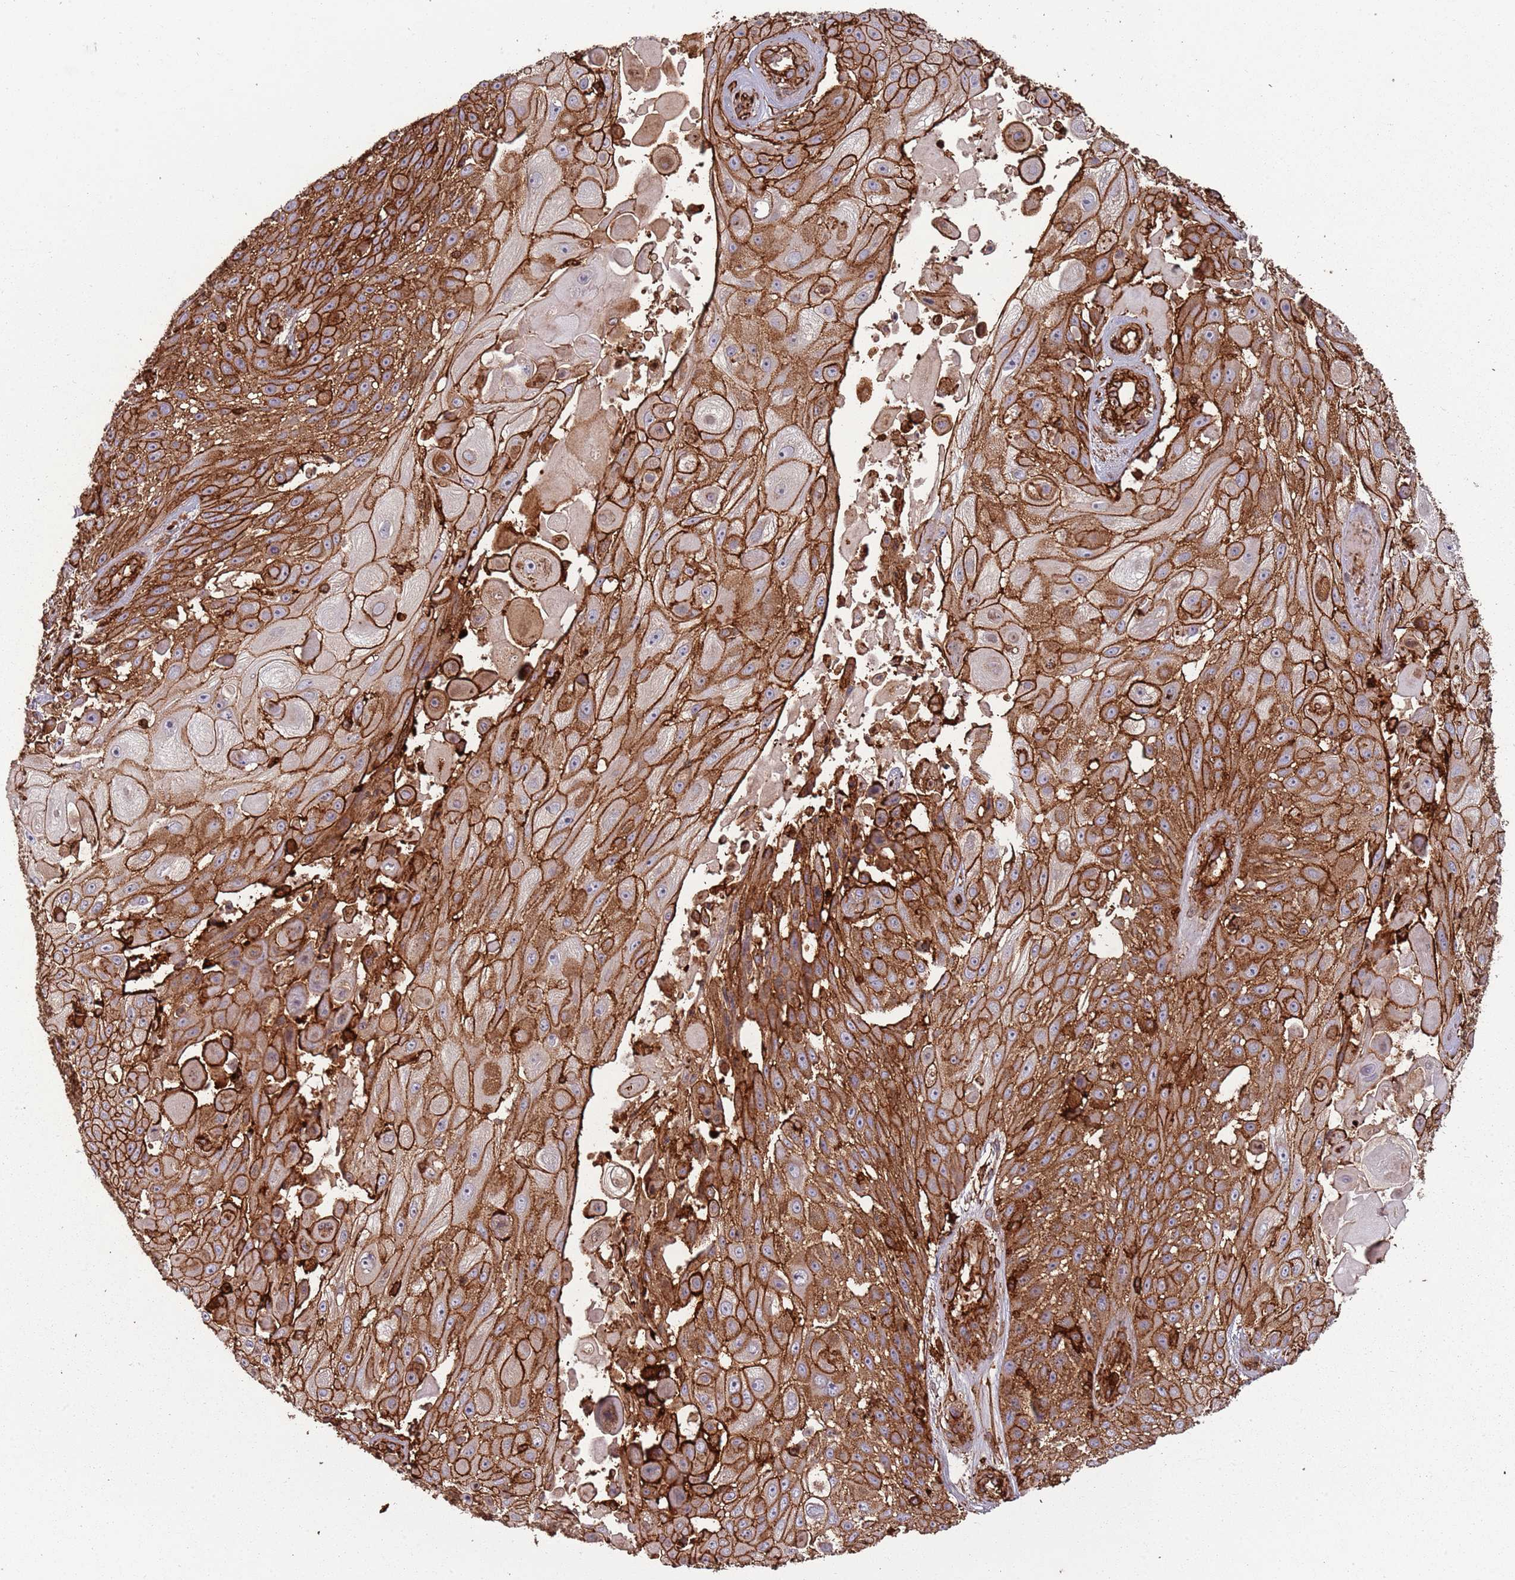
{"staining": {"intensity": "strong", "quantity": ">75%", "location": "cytoplasmic/membranous"}, "tissue": "skin cancer", "cell_type": "Tumor cells", "image_type": "cancer", "snomed": [{"axis": "morphology", "description": "Squamous cell carcinoma, NOS"}, {"axis": "topography", "description": "Skin"}], "caption": "This histopathology image shows immunohistochemistry (IHC) staining of human skin cancer, with high strong cytoplasmic/membranous staining in about >75% of tumor cells.", "gene": "FECH", "patient": {"sex": "female", "age": 86}}